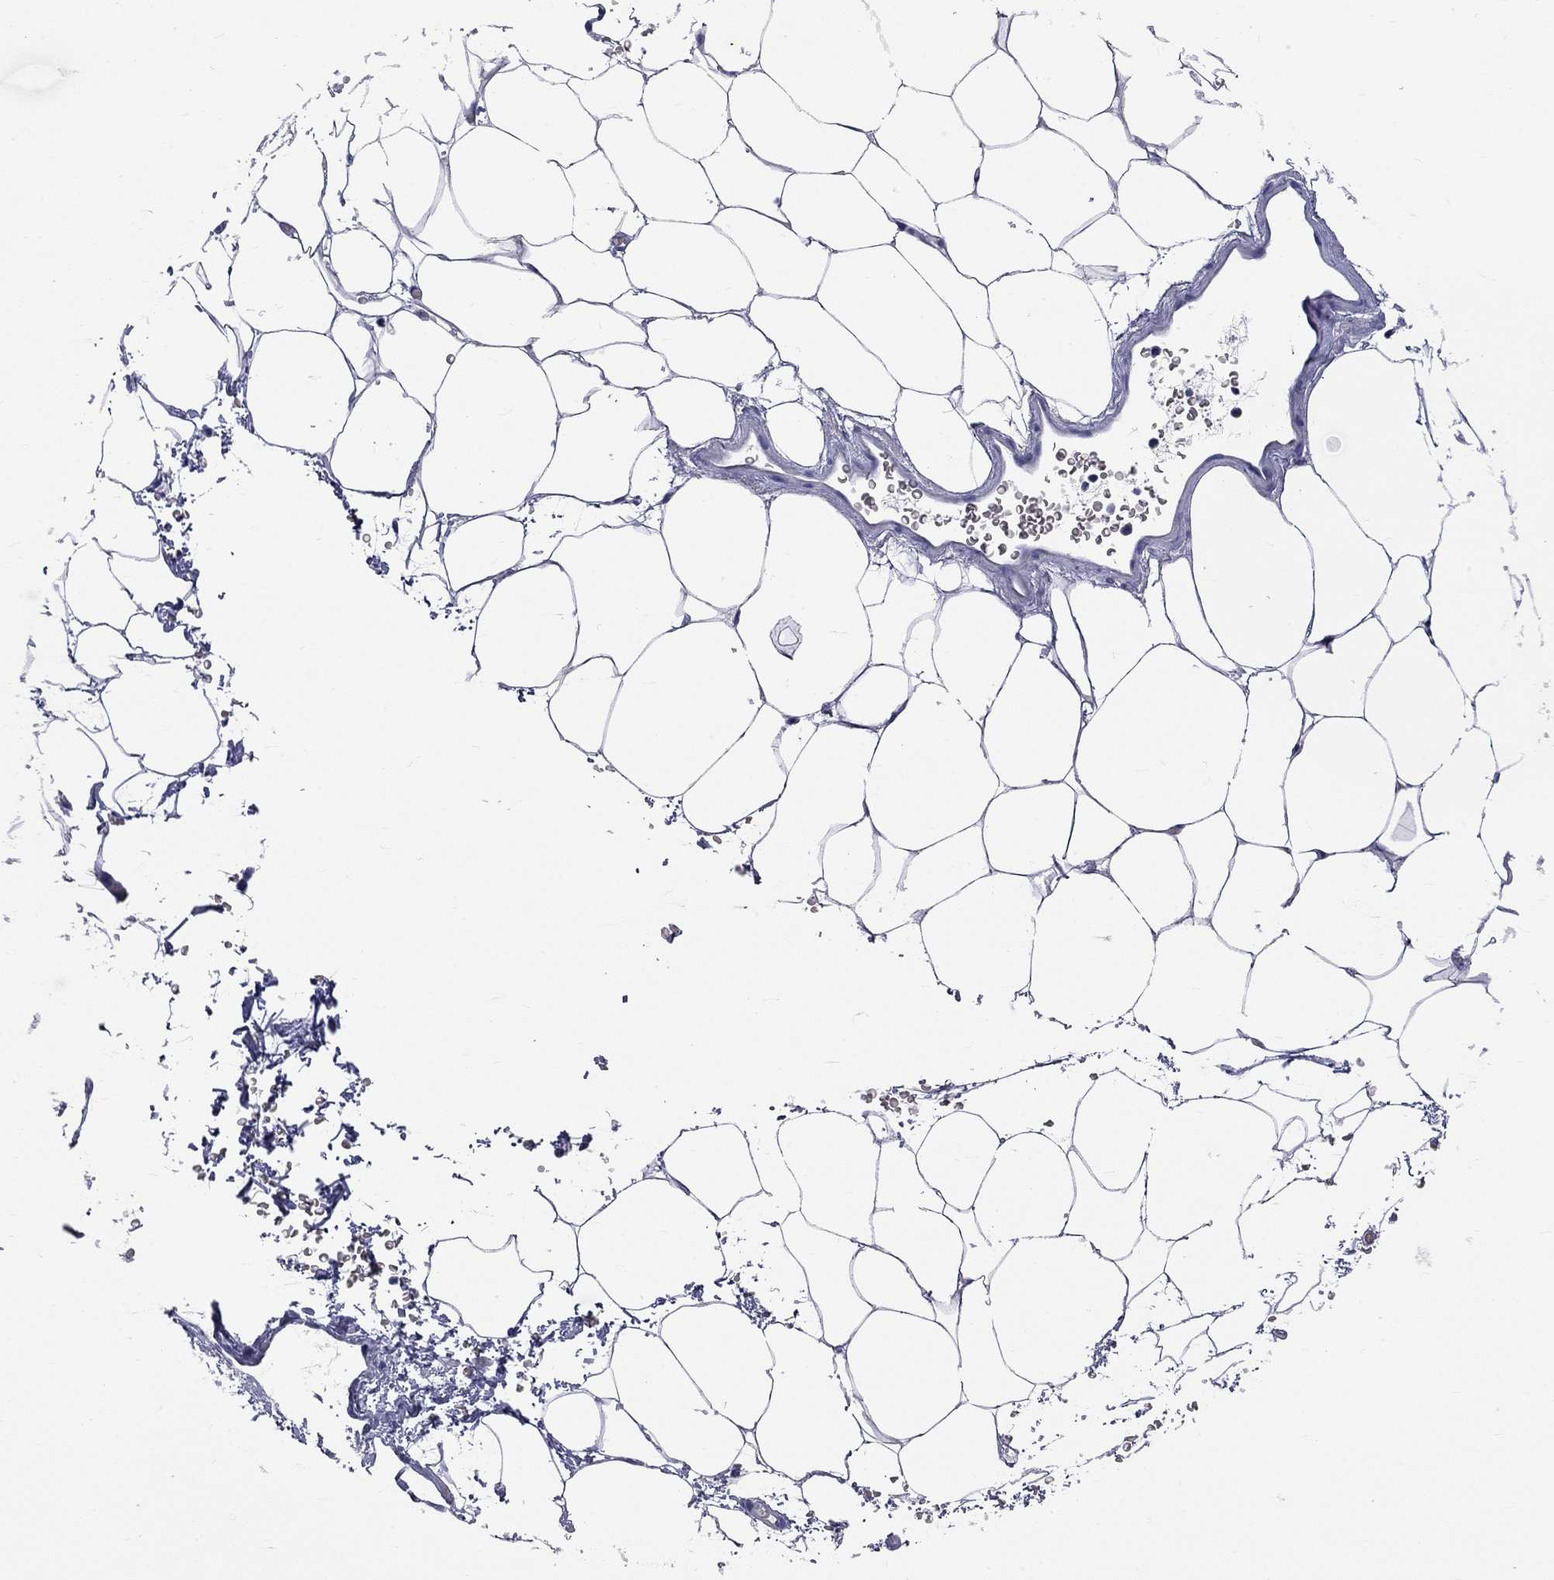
{"staining": {"intensity": "negative", "quantity": "none", "location": "none"}, "tissue": "adipose tissue", "cell_type": "Adipocytes", "image_type": "normal", "snomed": [{"axis": "morphology", "description": "Normal tissue, NOS"}, {"axis": "topography", "description": "Soft tissue"}, {"axis": "topography", "description": "Adipose tissue"}, {"axis": "topography", "description": "Vascular tissue"}, {"axis": "topography", "description": "Peripheral nerve tissue"}], "caption": "Immunohistochemistry image of benign adipose tissue: human adipose tissue stained with DAB (3,3'-diaminobenzidine) shows no significant protein positivity in adipocytes. (Stains: DAB (3,3'-diaminobenzidine) immunohistochemistry (IHC) with hematoxylin counter stain, Microscopy: brightfield microscopy at high magnification).", "gene": "OPRK1", "patient": {"sex": "male", "age": 68}}